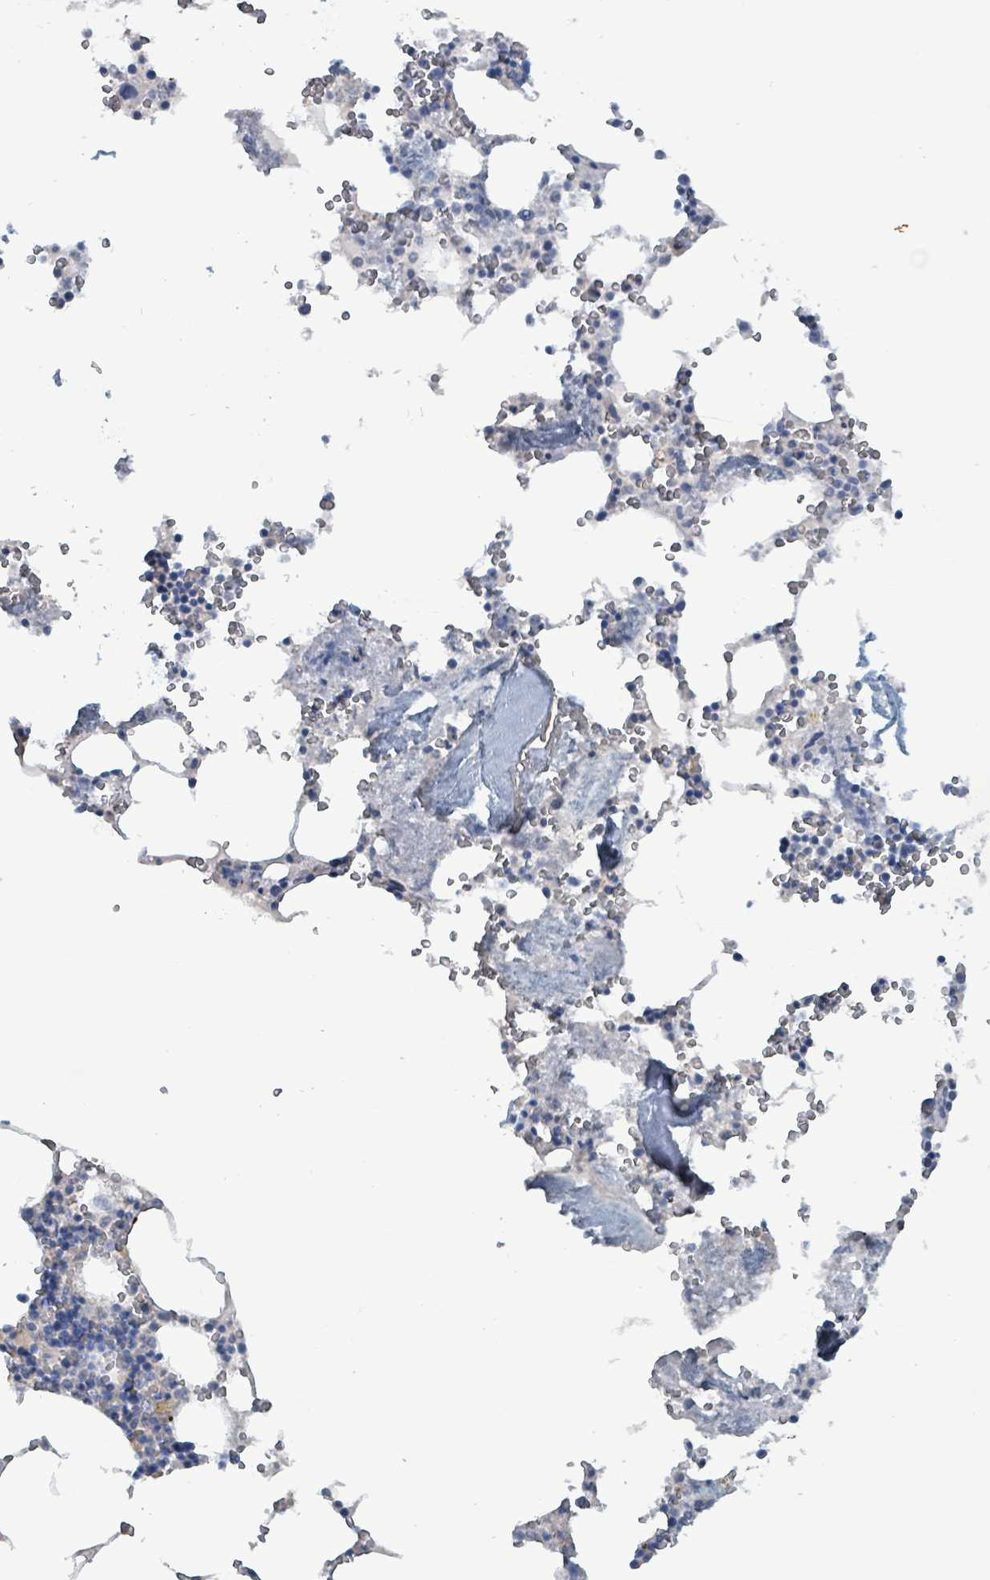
{"staining": {"intensity": "negative", "quantity": "none", "location": "none"}, "tissue": "bone marrow", "cell_type": "Hematopoietic cells", "image_type": "normal", "snomed": [{"axis": "morphology", "description": "Normal tissue, NOS"}, {"axis": "topography", "description": "Bone marrow"}], "caption": "Immunohistochemistry histopathology image of unremarkable bone marrow: human bone marrow stained with DAB shows no significant protein staining in hematopoietic cells. The staining was performed using DAB (3,3'-diaminobenzidine) to visualize the protein expression in brown, while the nuclei were stained in blue with hematoxylin (Magnification: 20x).", "gene": "TAAR5", "patient": {"sex": "male", "age": 54}}